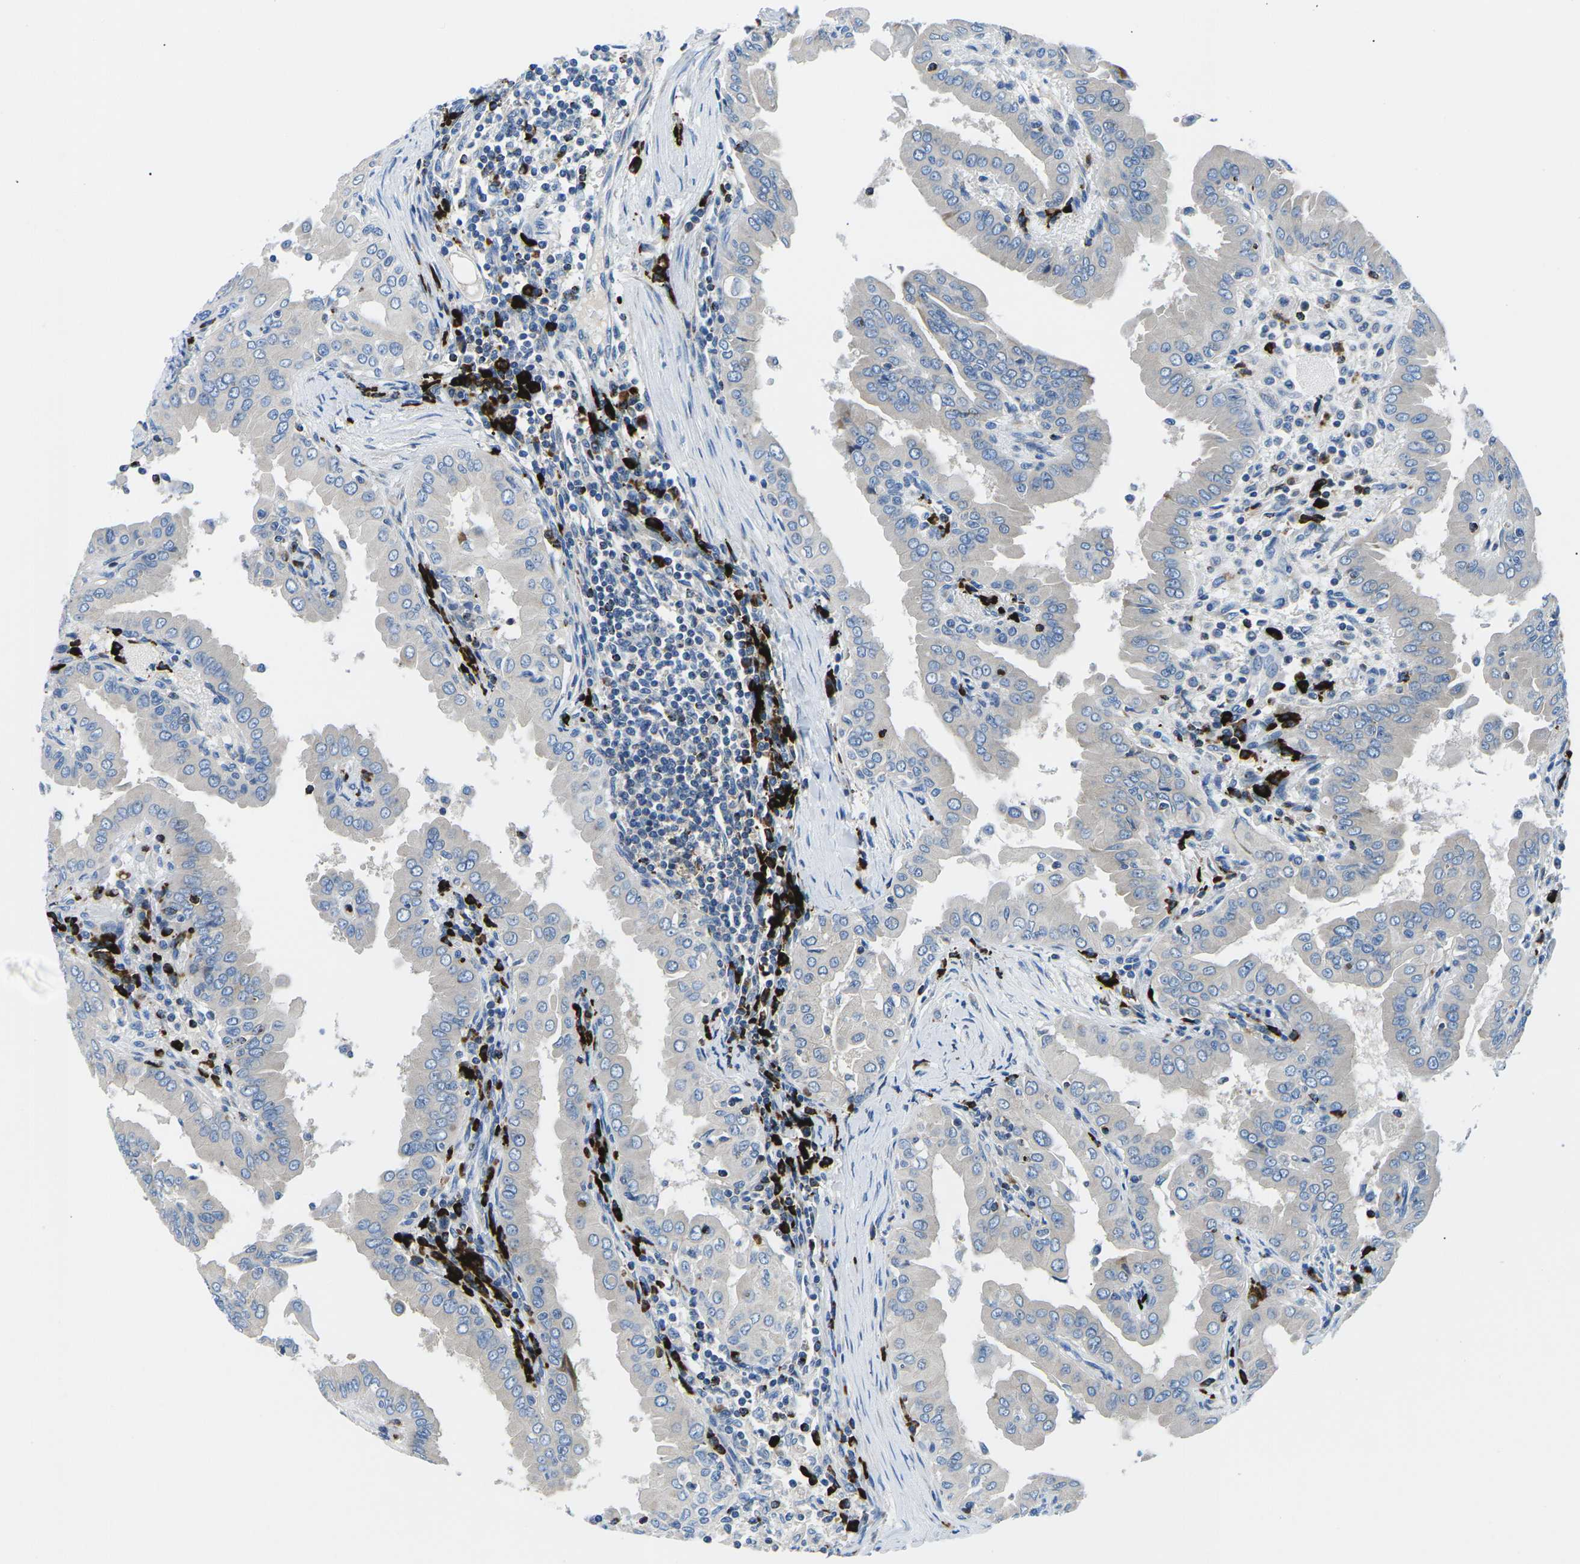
{"staining": {"intensity": "negative", "quantity": "none", "location": "none"}, "tissue": "thyroid cancer", "cell_type": "Tumor cells", "image_type": "cancer", "snomed": [{"axis": "morphology", "description": "Papillary adenocarcinoma, NOS"}, {"axis": "topography", "description": "Thyroid gland"}], "caption": "Immunohistochemistry (IHC) image of neoplastic tissue: human papillary adenocarcinoma (thyroid) stained with DAB (3,3'-diaminobenzidine) shows no significant protein staining in tumor cells.", "gene": "MC4R", "patient": {"sex": "male", "age": 33}}